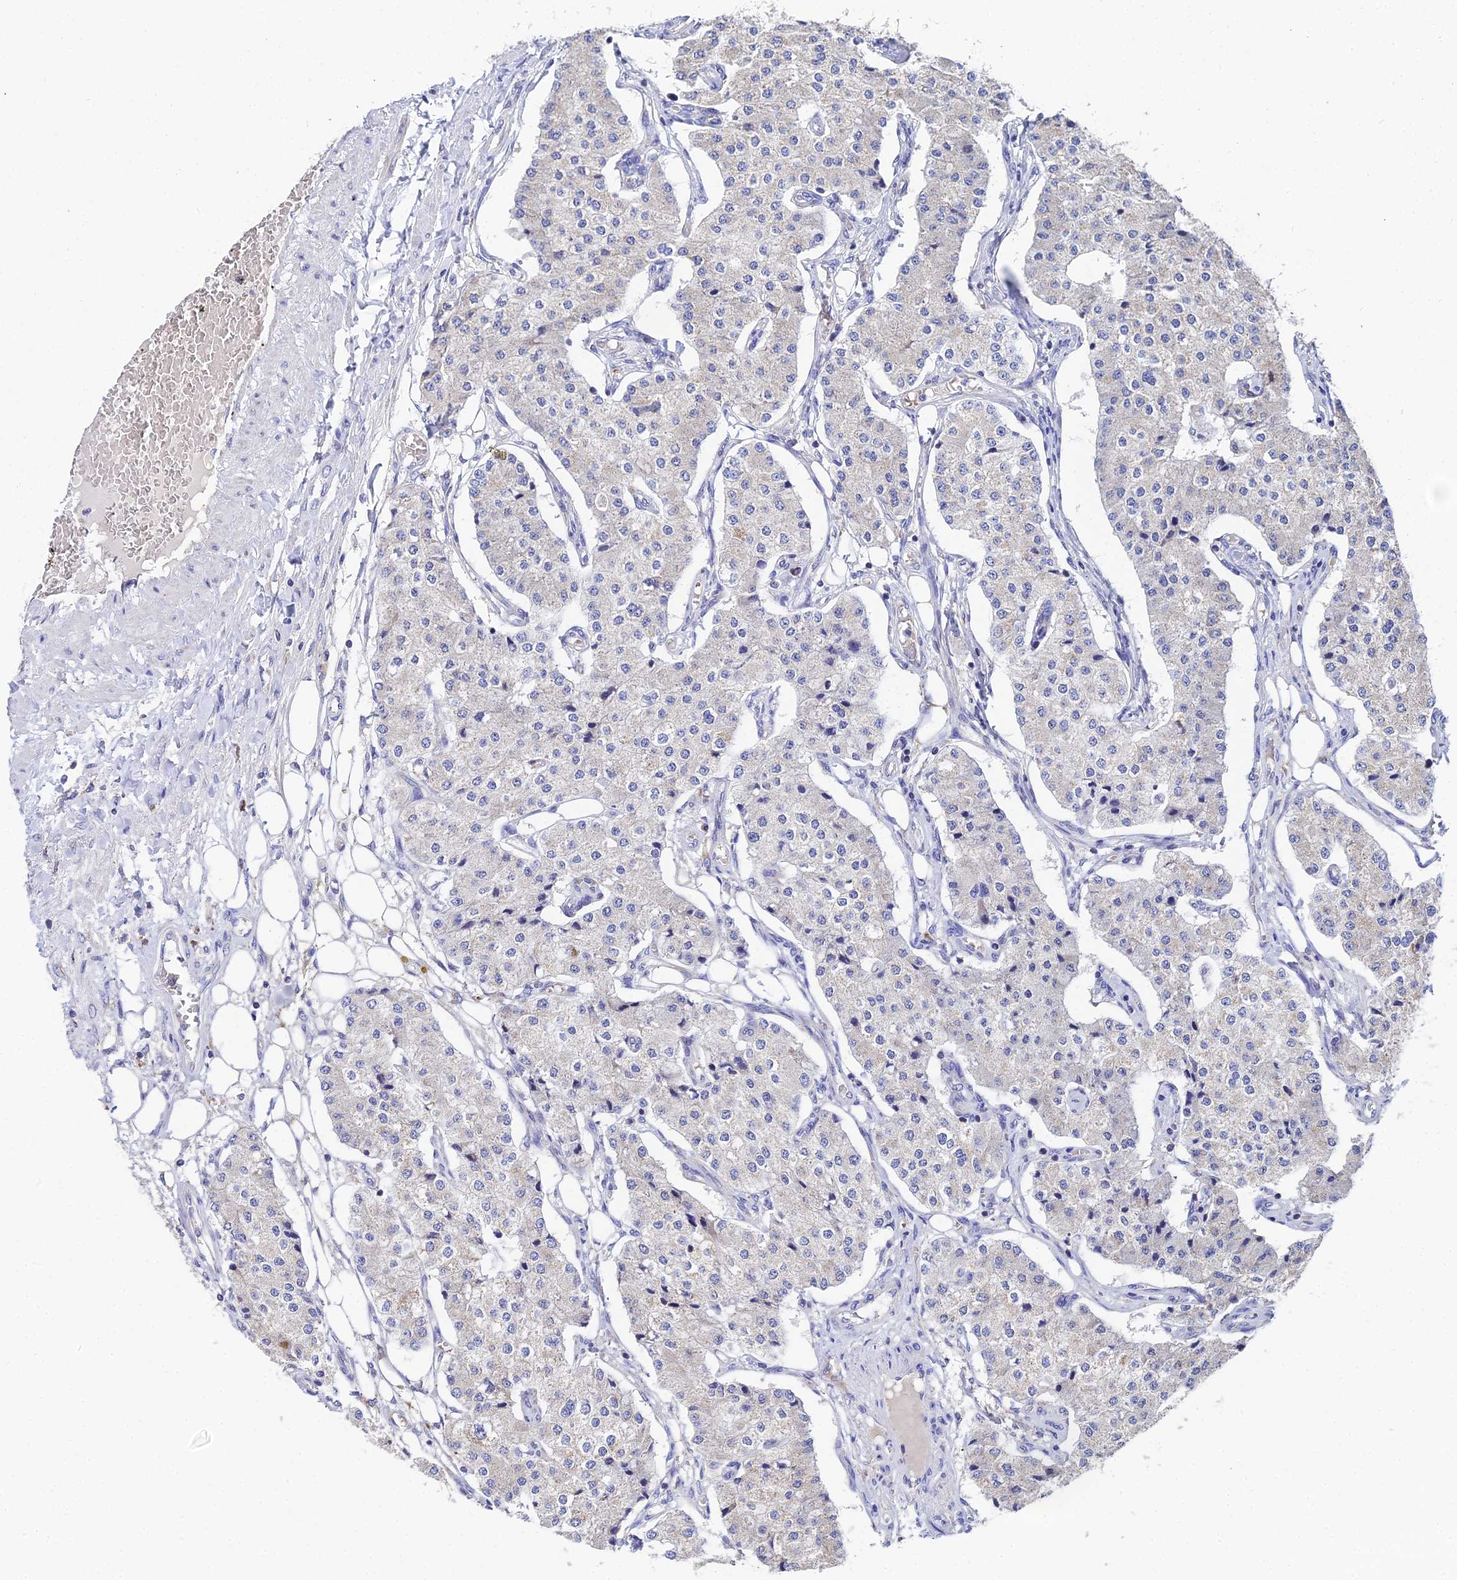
{"staining": {"intensity": "negative", "quantity": "none", "location": "none"}, "tissue": "carcinoid", "cell_type": "Tumor cells", "image_type": "cancer", "snomed": [{"axis": "morphology", "description": "Carcinoid, malignant, NOS"}, {"axis": "topography", "description": "Colon"}], "caption": "Immunohistochemistry (IHC) of carcinoid displays no positivity in tumor cells.", "gene": "UBE2L3", "patient": {"sex": "female", "age": 52}}